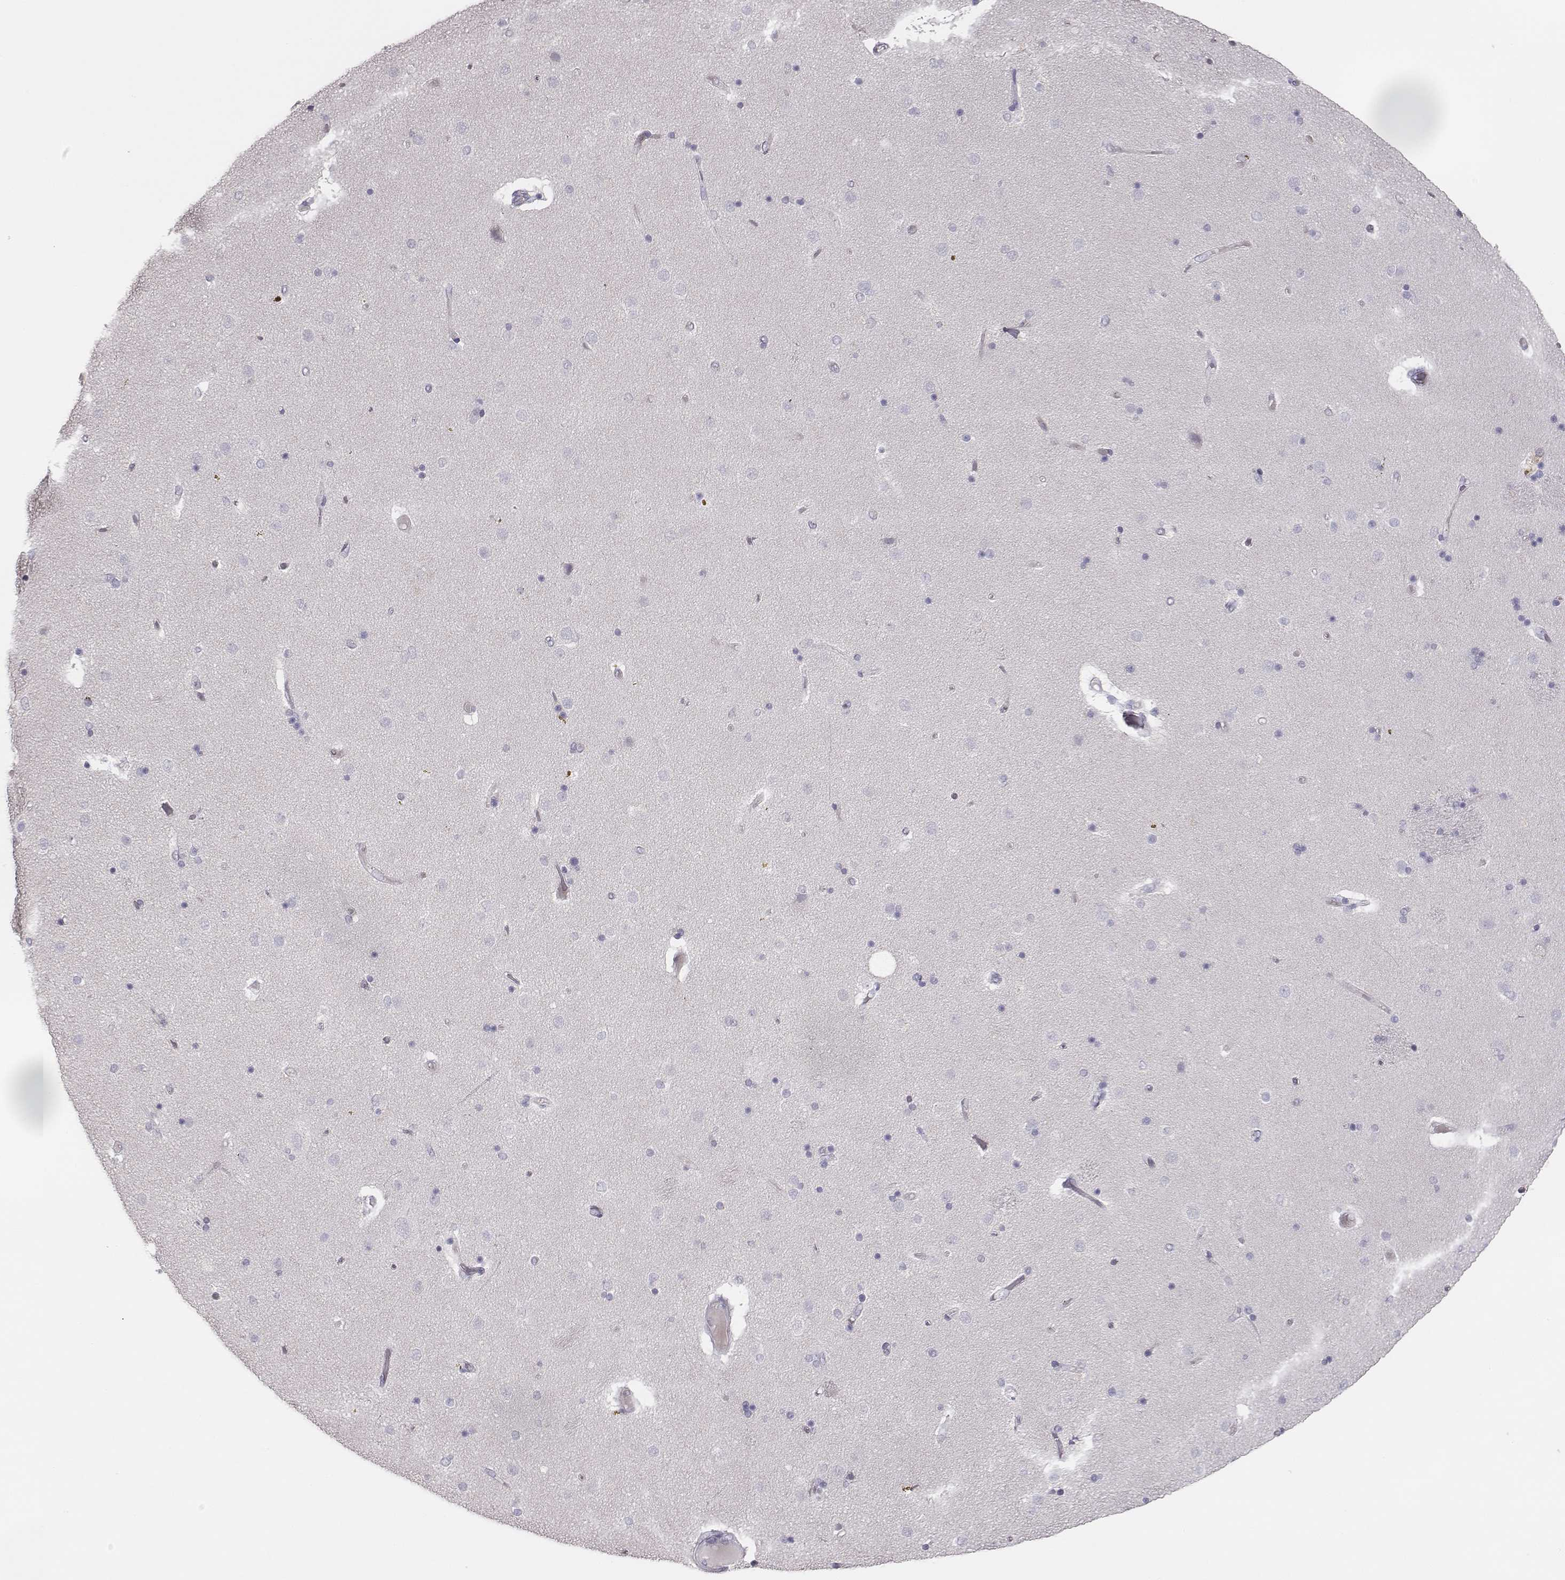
{"staining": {"intensity": "negative", "quantity": "none", "location": "none"}, "tissue": "caudate", "cell_type": "Glial cells", "image_type": "normal", "snomed": [{"axis": "morphology", "description": "Normal tissue, NOS"}, {"axis": "topography", "description": "Lateral ventricle wall"}], "caption": "Protein analysis of normal caudate exhibits no significant positivity in glial cells.", "gene": "MYH6", "patient": {"sex": "female", "age": 71}}